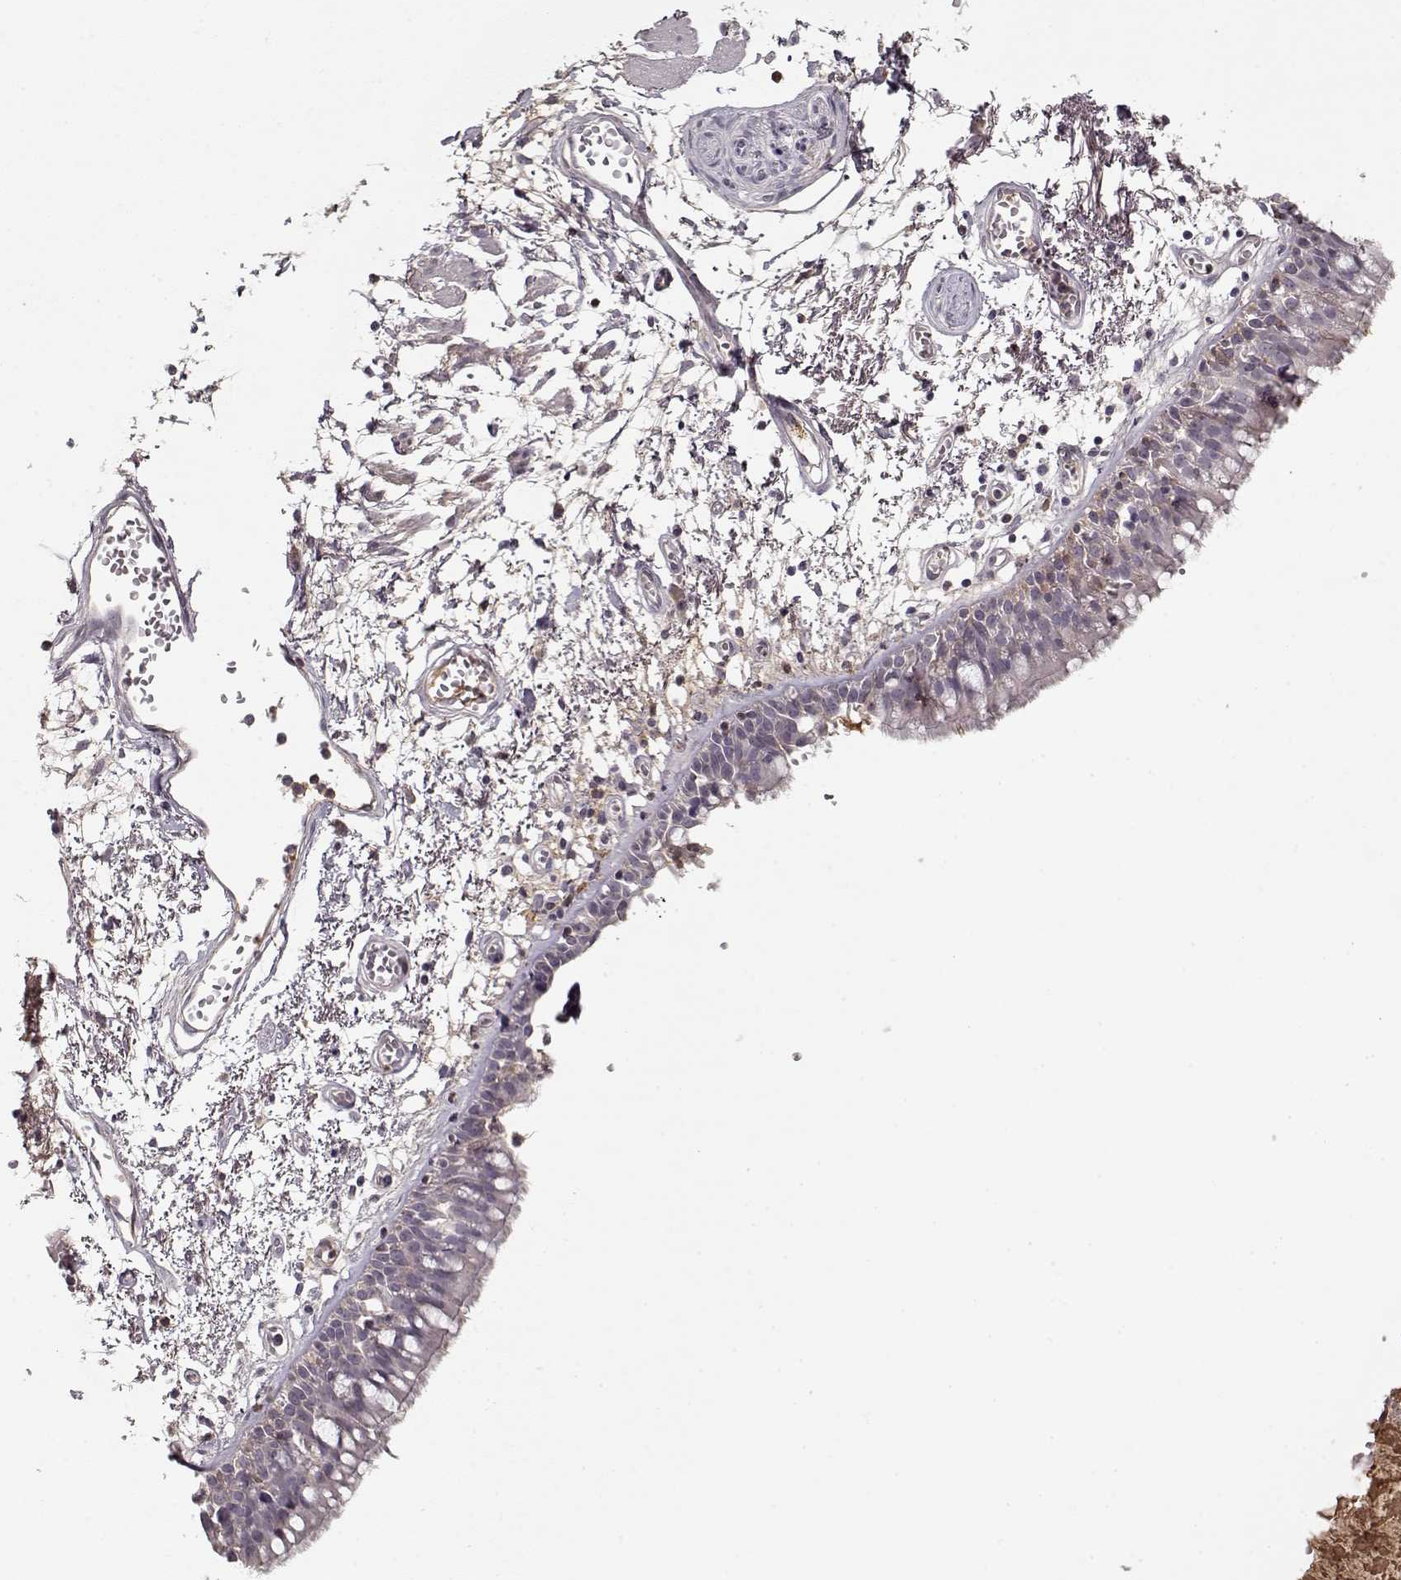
{"staining": {"intensity": "negative", "quantity": "none", "location": "none"}, "tissue": "bronchus", "cell_type": "Respiratory epithelial cells", "image_type": "normal", "snomed": [{"axis": "morphology", "description": "Normal tissue, NOS"}, {"axis": "morphology", "description": "Squamous cell carcinoma, NOS"}, {"axis": "topography", "description": "Cartilage tissue"}, {"axis": "topography", "description": "Bronchus"}, {"axis": "topography", "description": "Lung"}], "caption": "IHC histopathology image of benign bronchus stained for a protein (brown), which demonstrates no positivity in respiratory epithelial cells.", "gene": "AFM", "patient": {"sex": "male", "age": 66}}